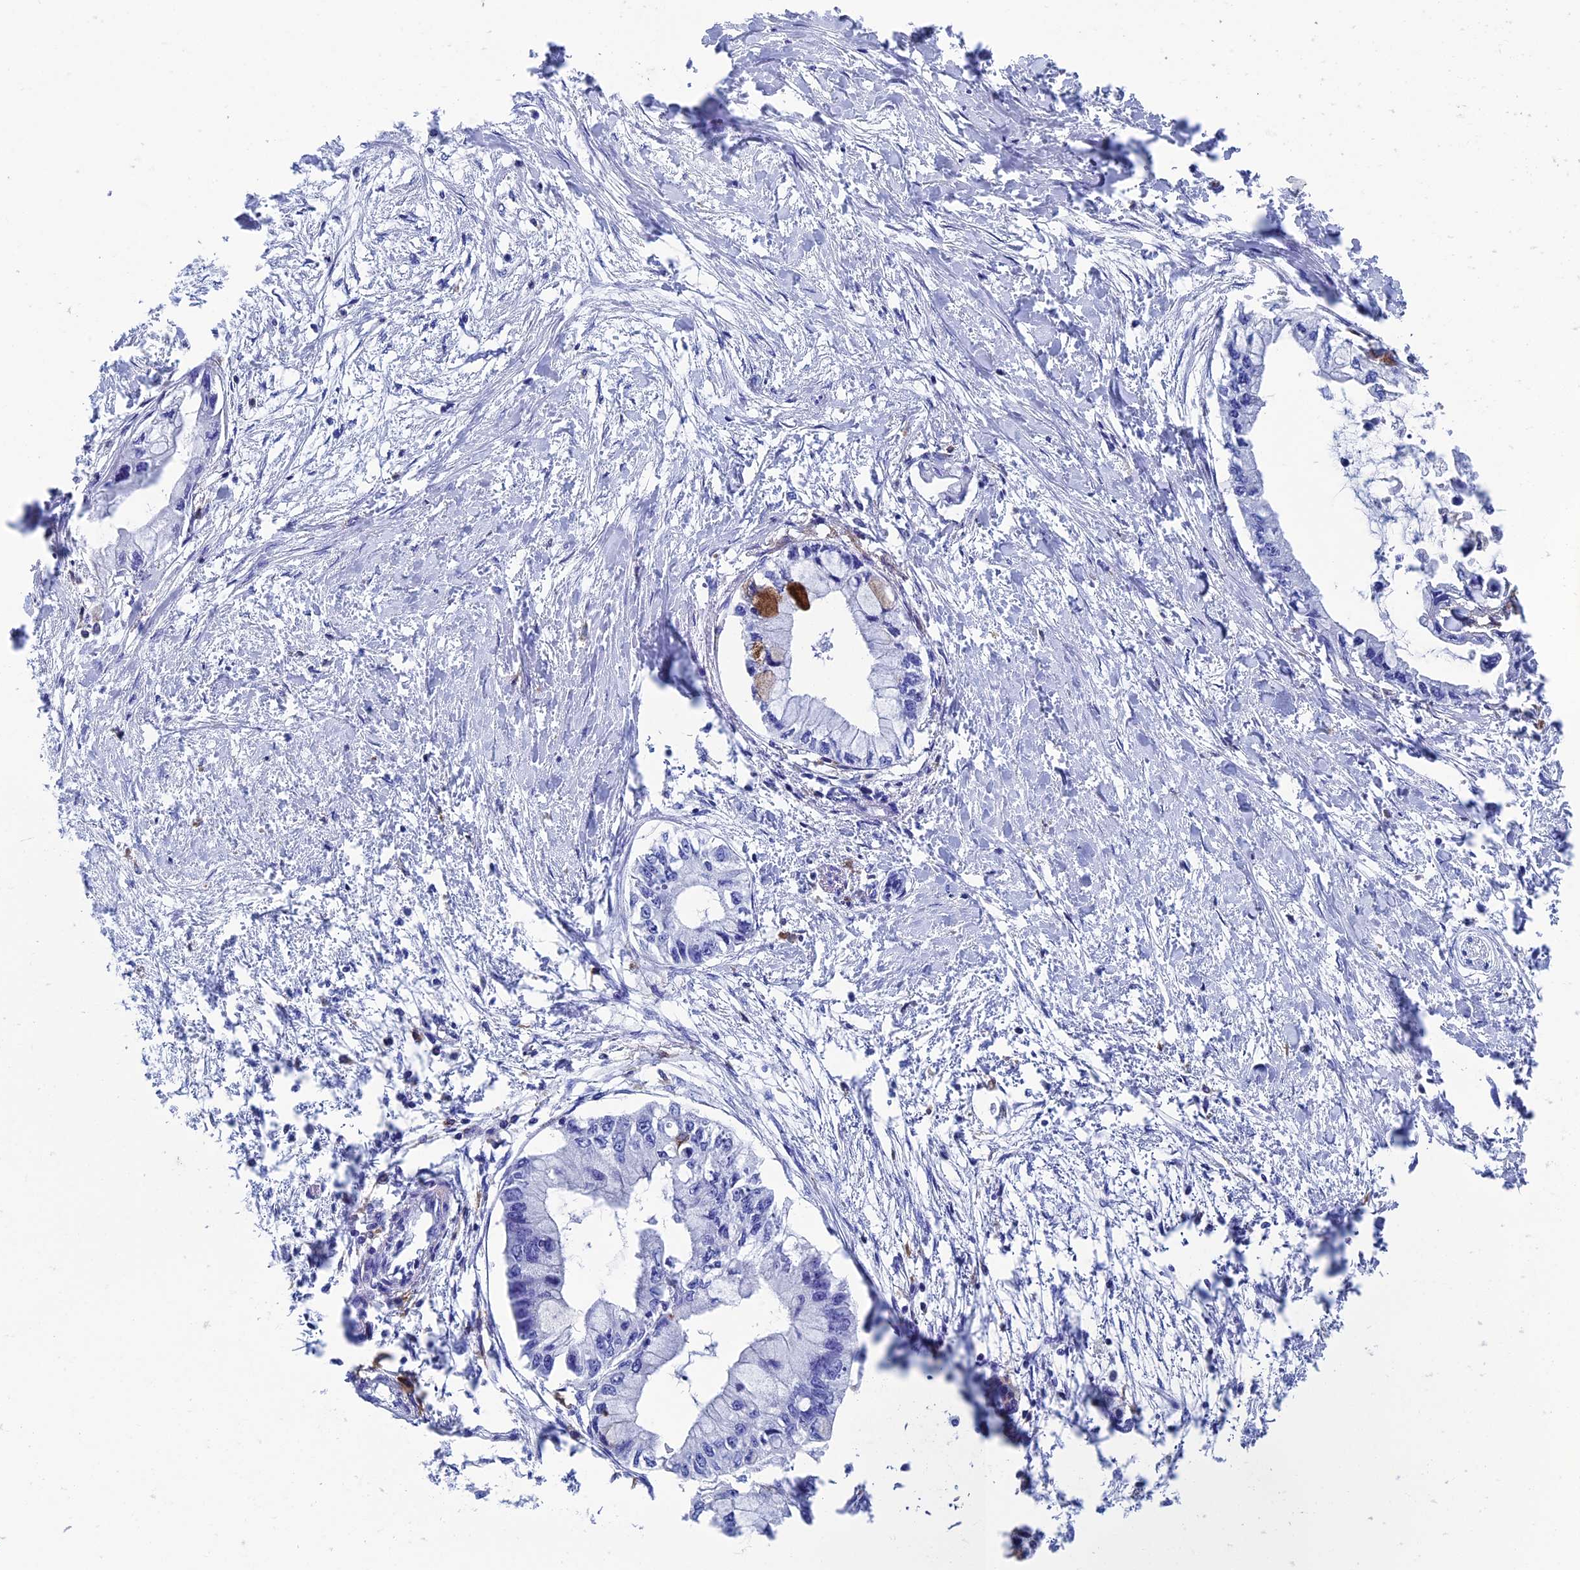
{"staining": {"intensity": "negative", "quantity": "none", "location": "none"}, "tissue": "pancreatic cancer", "cell_type": "Tumor cells", "image_type": "cancer", "snomed": [{"axis": "morphology", "description": "Adenocarcinoma, NOS"}, {"axis": "topography", "description": "Pancreas"}], "caption": "There is no significant staining in tumor cells of pancreatic adenocarcinoma.", "gene": "TYROBP", "patient": {"sex": "male", "age": 48}}